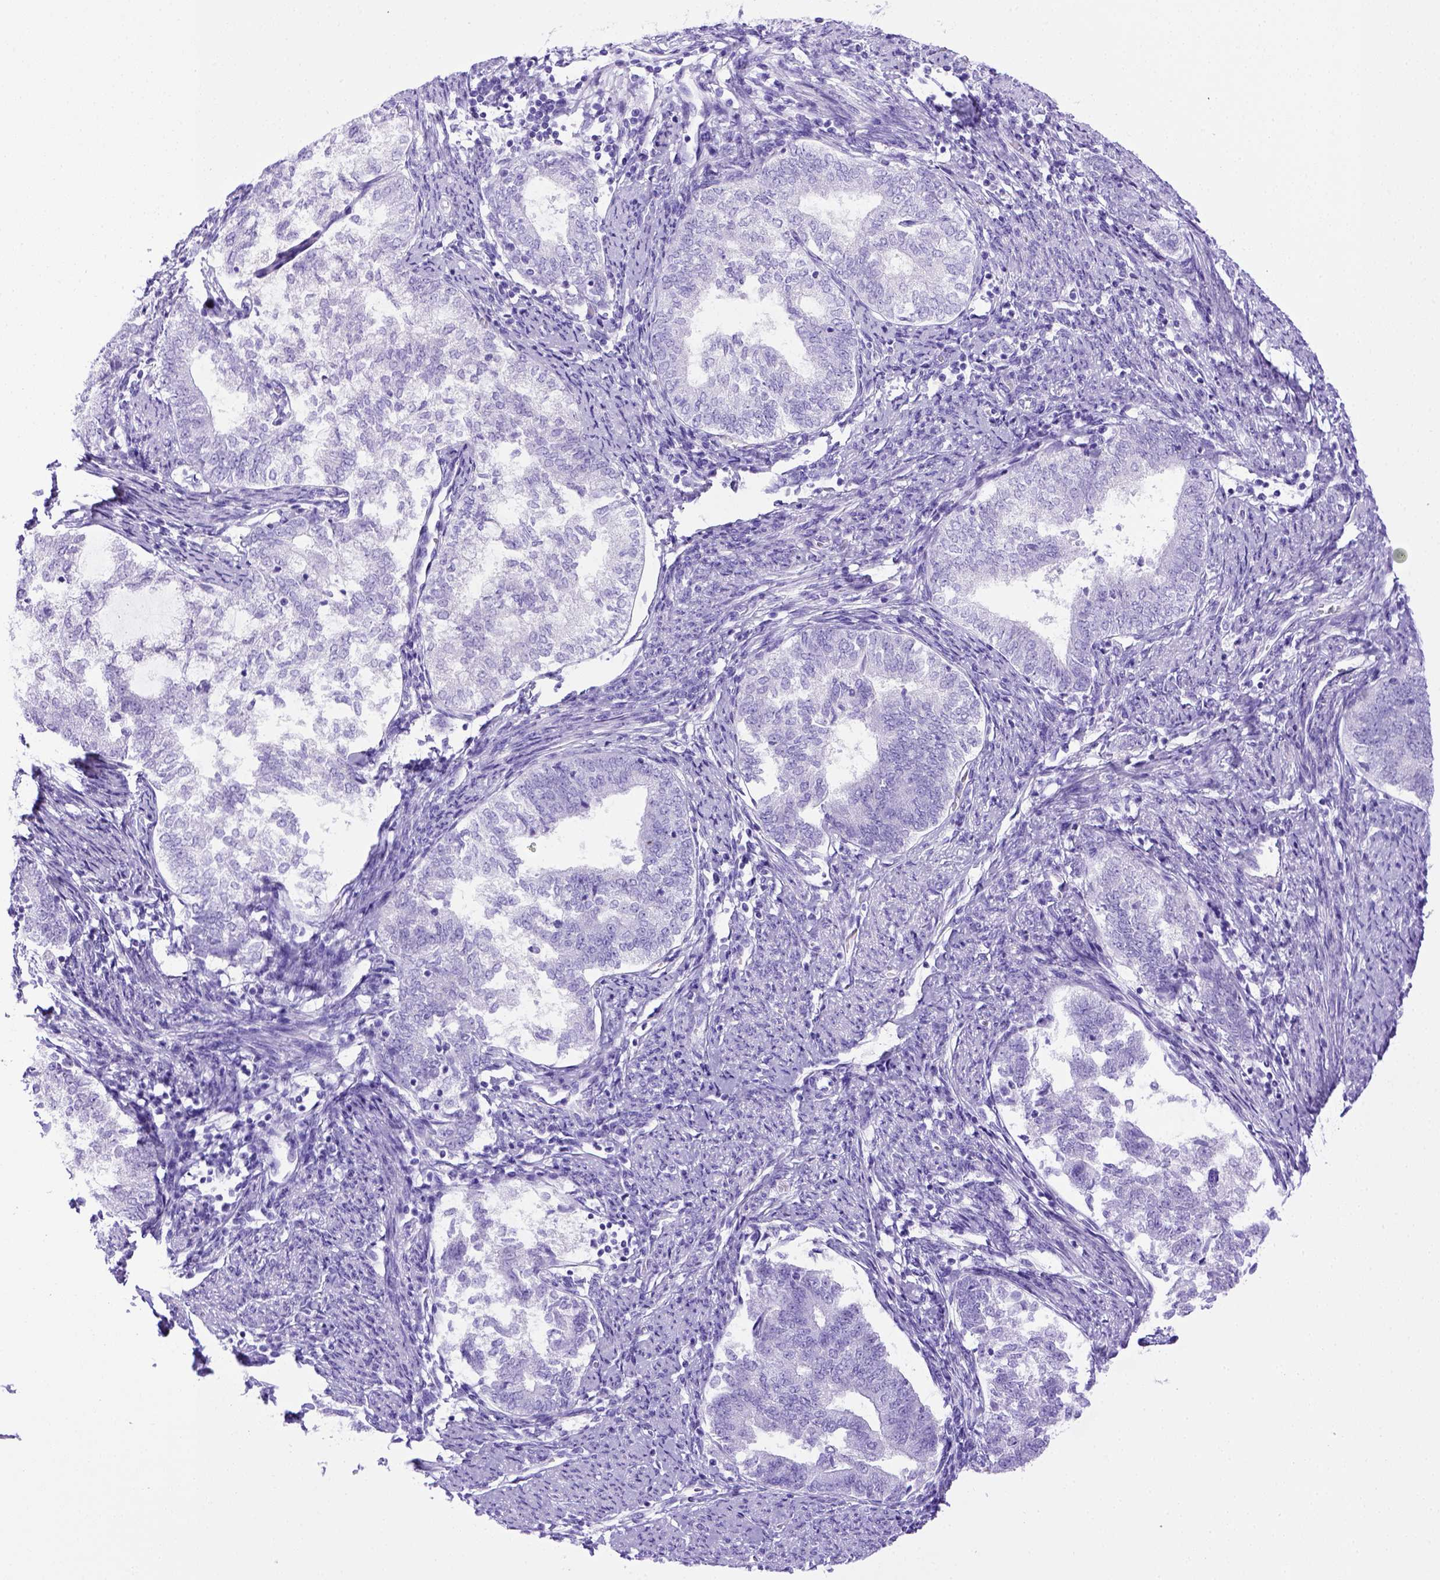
{"staining": {"intensity": "negative", "quantity": "none", "location": "none"}, "tissue": "endometrial cancer", "cell_type": "Tumor cells", "image_type": "cancer", "snomed": [{"axis": "morphology", "description": "Adenocarcinoma, NOS"}, {"axis": "topography", "description": "Endometrium"}], "caption": "Human endometrial adenocarcinoma stained for a protein using immunohistochemistry shows no staining in tumor cells.", "gene": "ITIH4", "patient": {"sex": "female", "age": 65}}